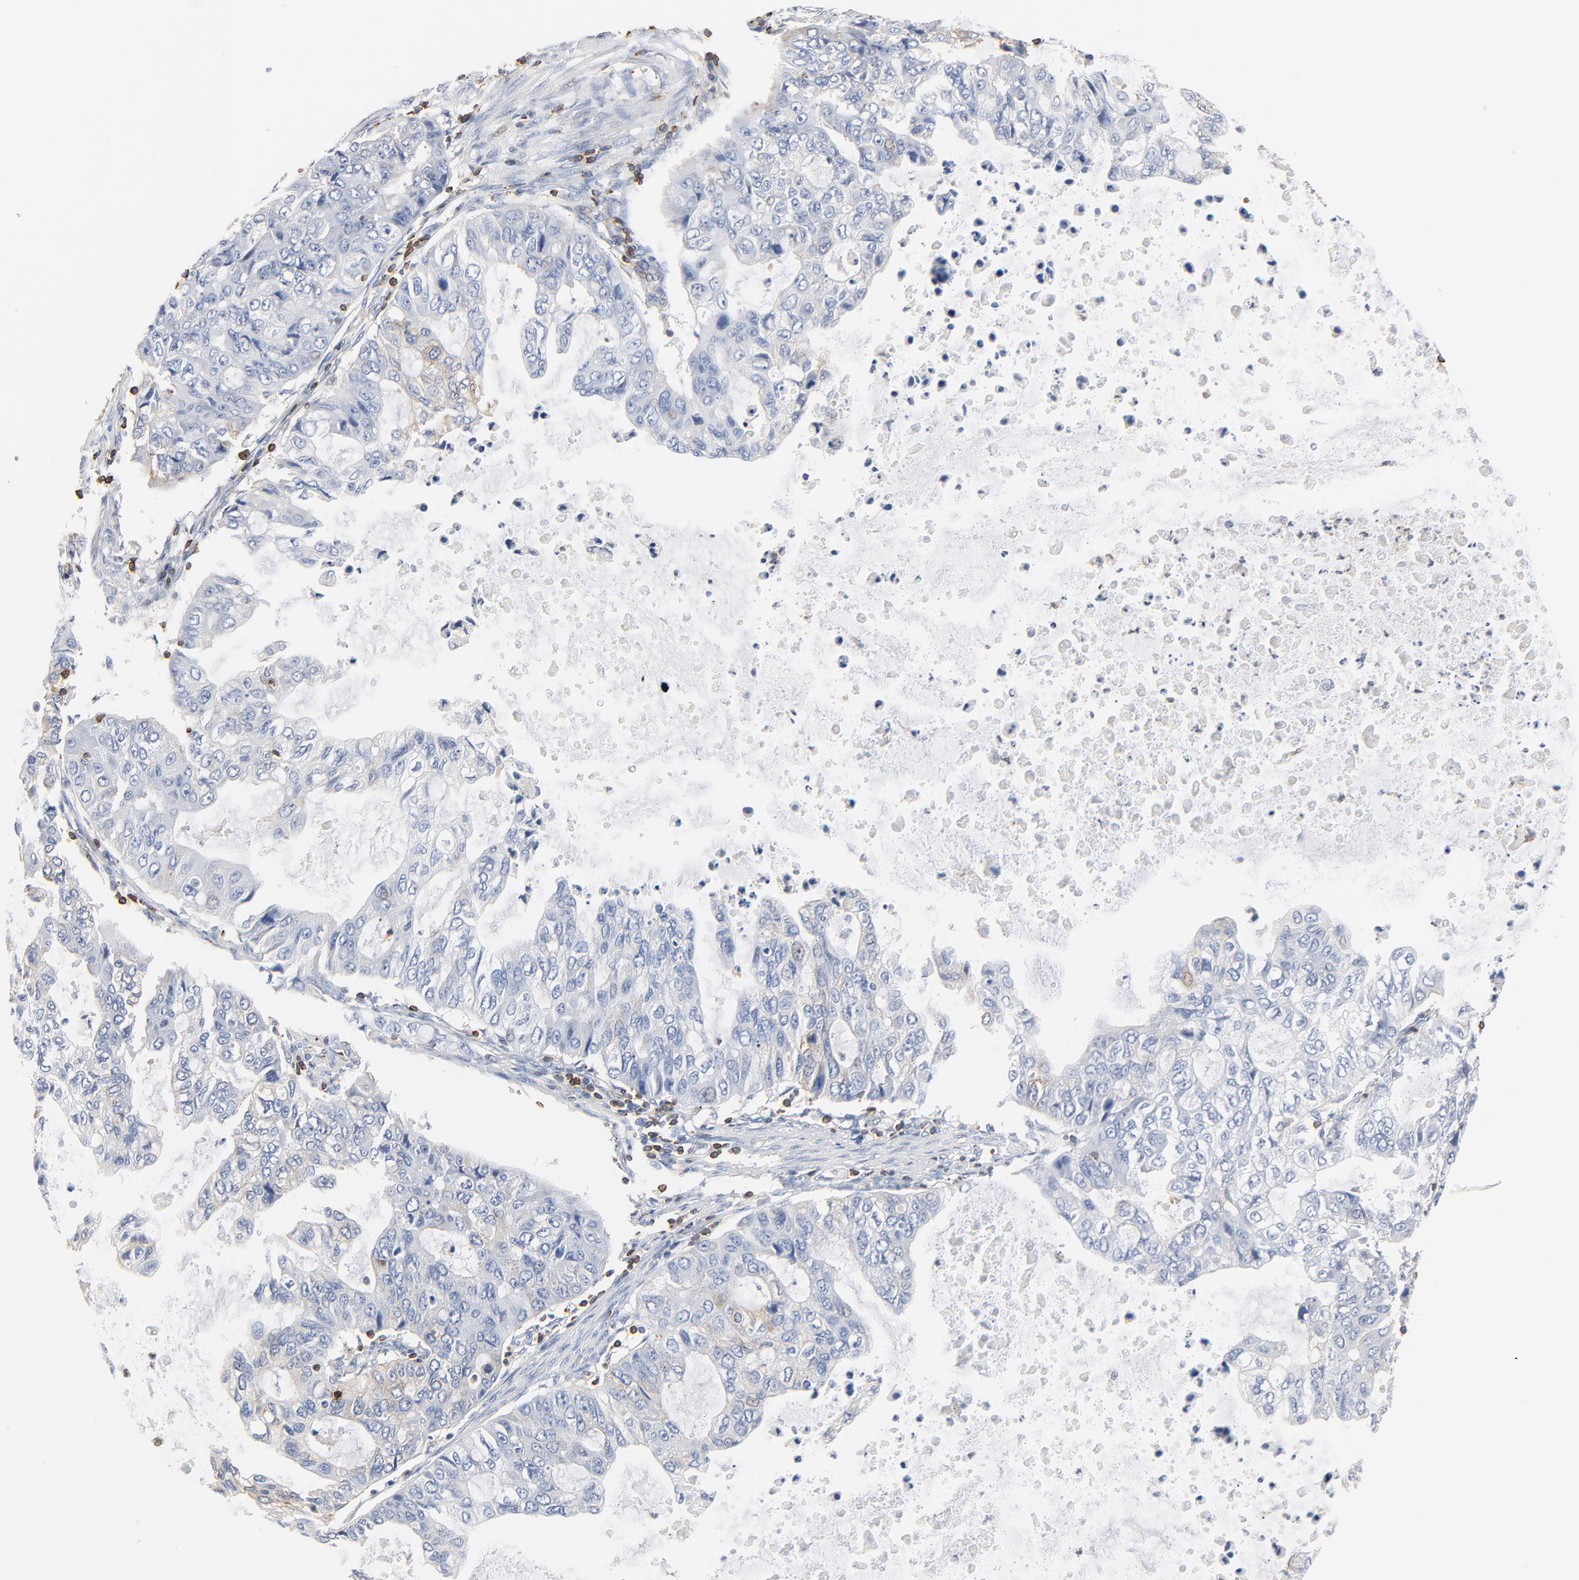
{"staining": {"intensity": "negative", "quantity": "none", "location": "none"}, "tissue": "stomach cancer", "cell_type": "Tumor cells", "image_type": "cancer", "snomed": [{"axis": "morphology", "description": "Adenocarcinoma, NOS"}, {"axis": "topography", "description": "Stomach, upper"}], "caption": "Stomach cancer (adenocarcinoma) was stained to show a protein in brown. There is no significant staining in tumor cells.", "gene": "SH3KBP1", "patient": {"sex": "female", "age": 52}}